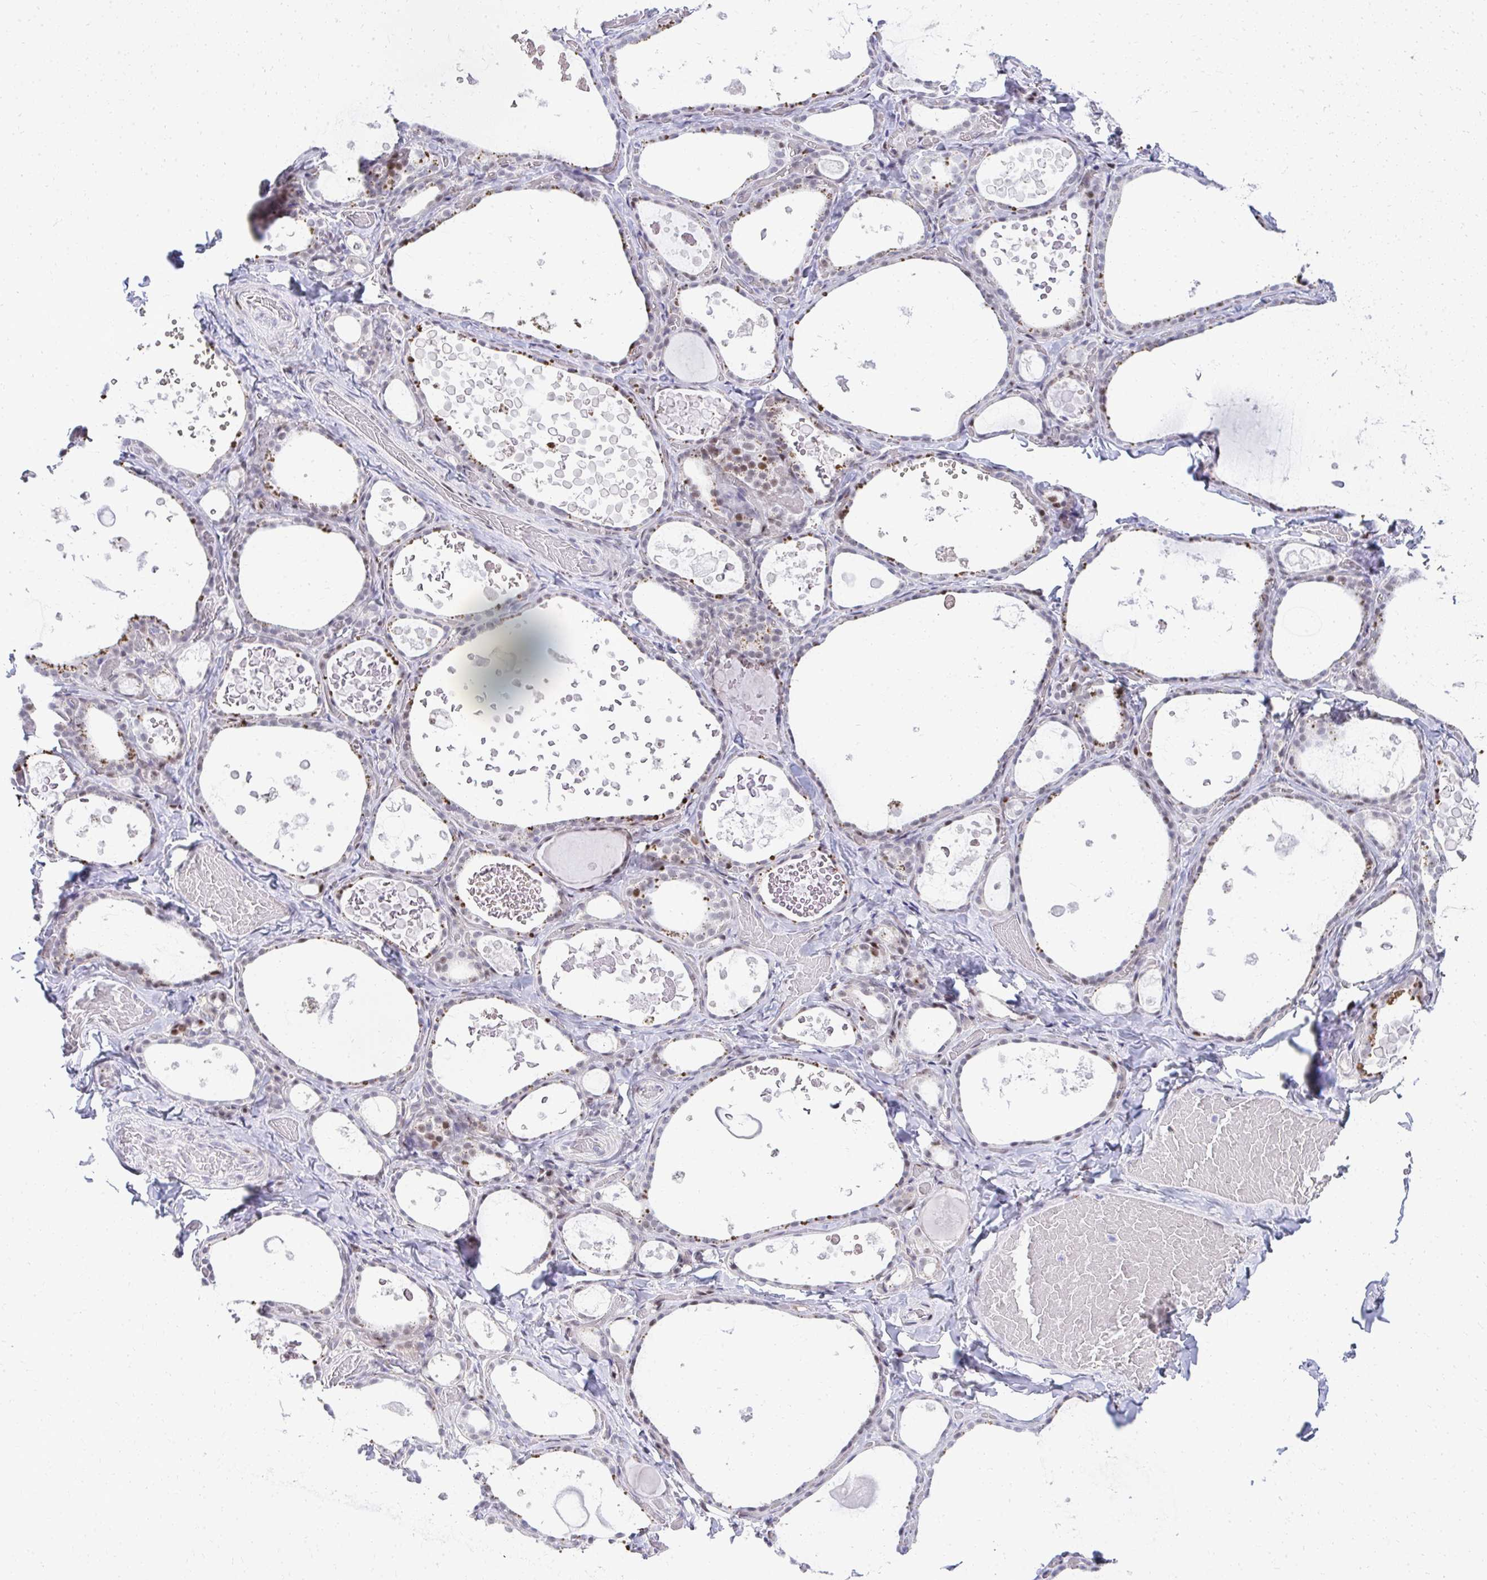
{"staining": {"intensity": "strong", "quantity": "25%-75%", "location": "nuclear"}, "tissue": "thyroid gland", "cell_type": "Glandular cells", "image_type": "normal", "snomed": [{"axis": "morphology", "description": "Normal tissue, NOS"}, {"axis": "topography", "description": "Thyroid gland"}], "caption": "Immunohistochemical staining of benign human thyroid gland exhibits strong nuclear protein expression in about 25%-75% of glandular cells.", "gene": "GLDN", "patient": {"sex": "female", "age": 56}}